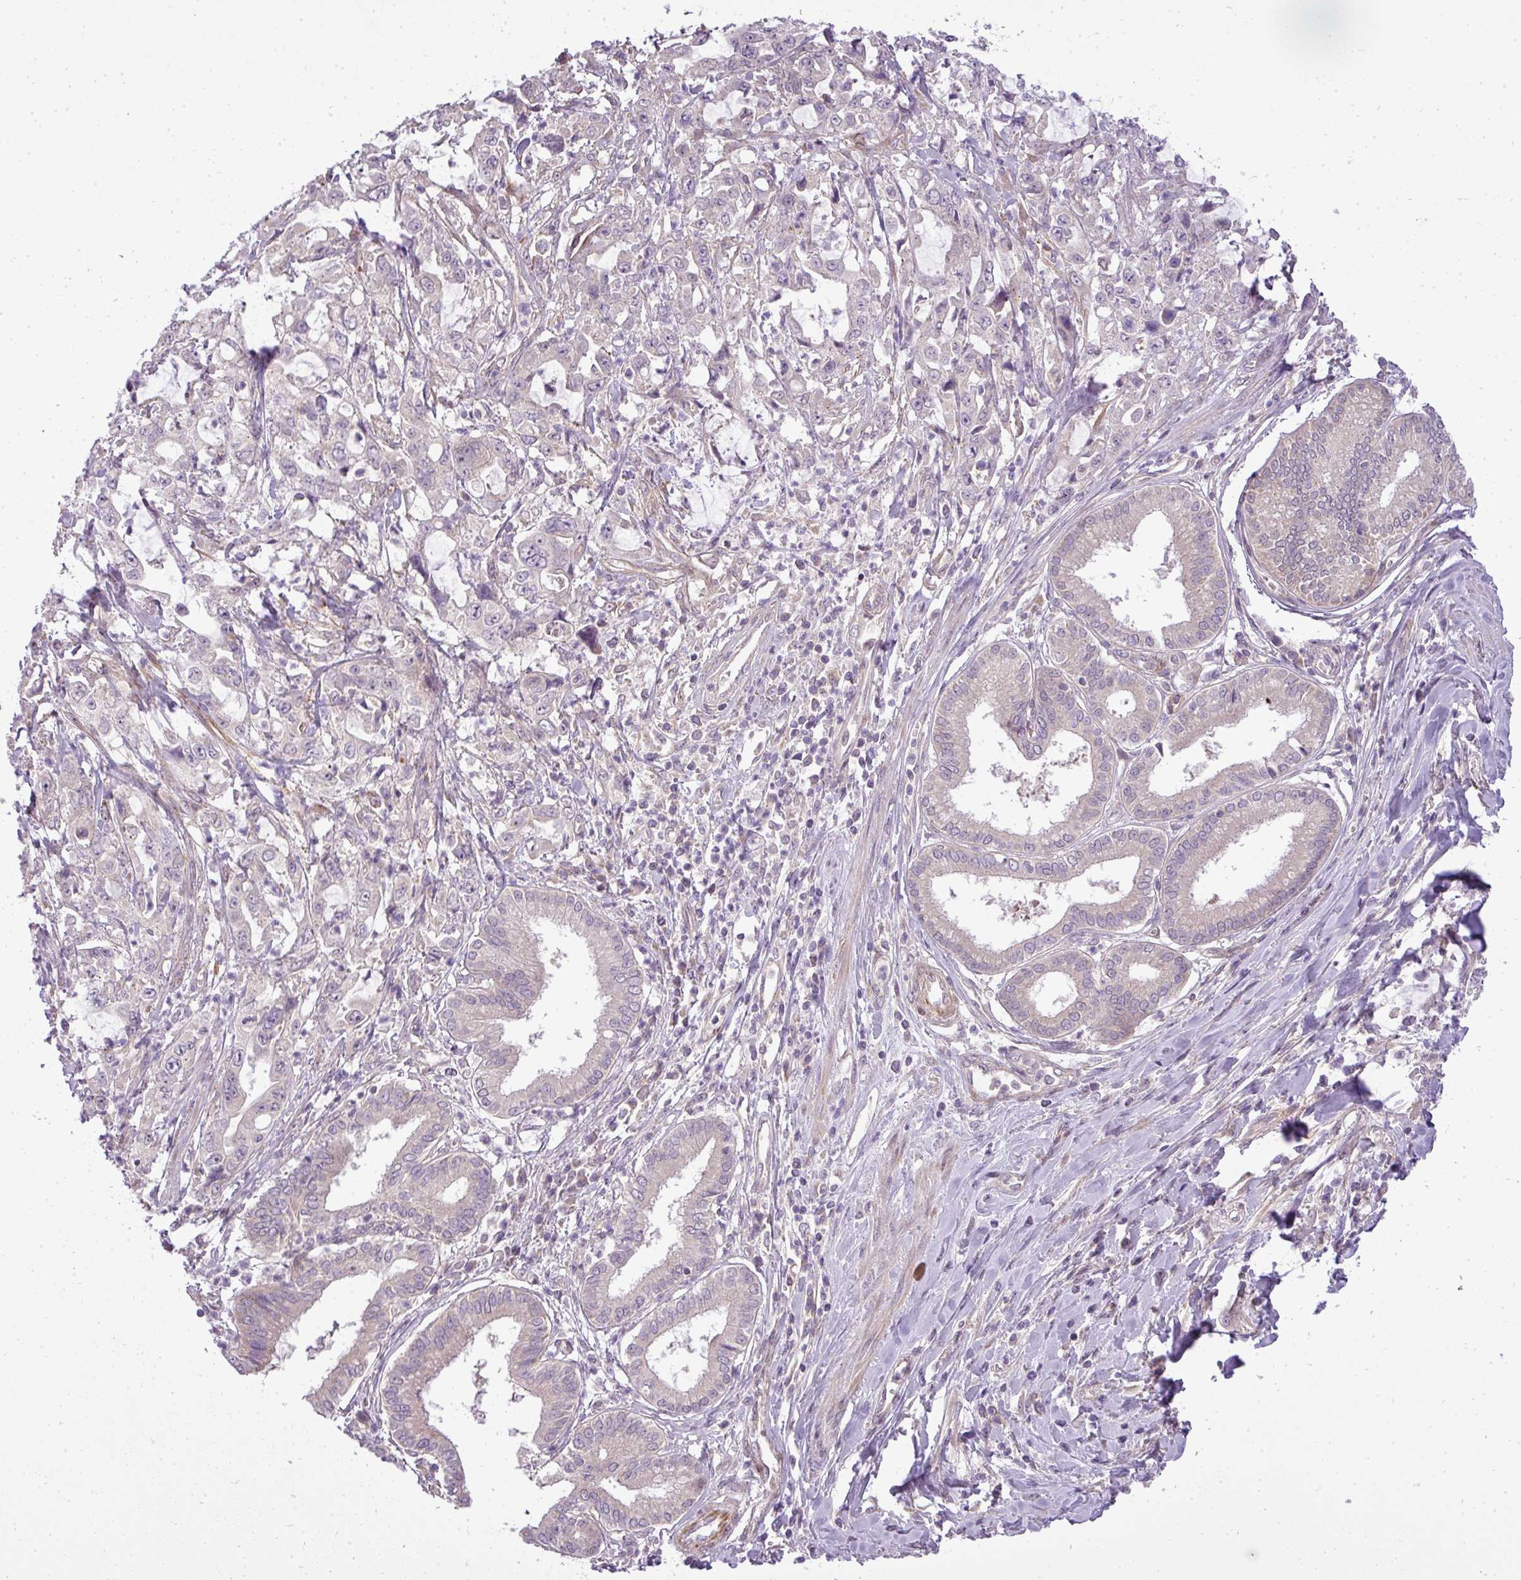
{"staining": {"intensity": "negative", "quantity": "none", "location": "none"}, "tissue": "pancreatic cancer", "cell_type": "Tumor cells", "image_type": "cancer", "snomed": [{"axis": "morphology", "description": "Adenocarcinoma, NOS"}, {"axis": "topography", "description": "Pancreas"}], "caption": "This is a image of IHC staining of pancreatic adenocarcinoma, which shows no expression in tumor cells.", "gene": "ZDHHC1", "patient": {"sex": "female", "age": 61}}